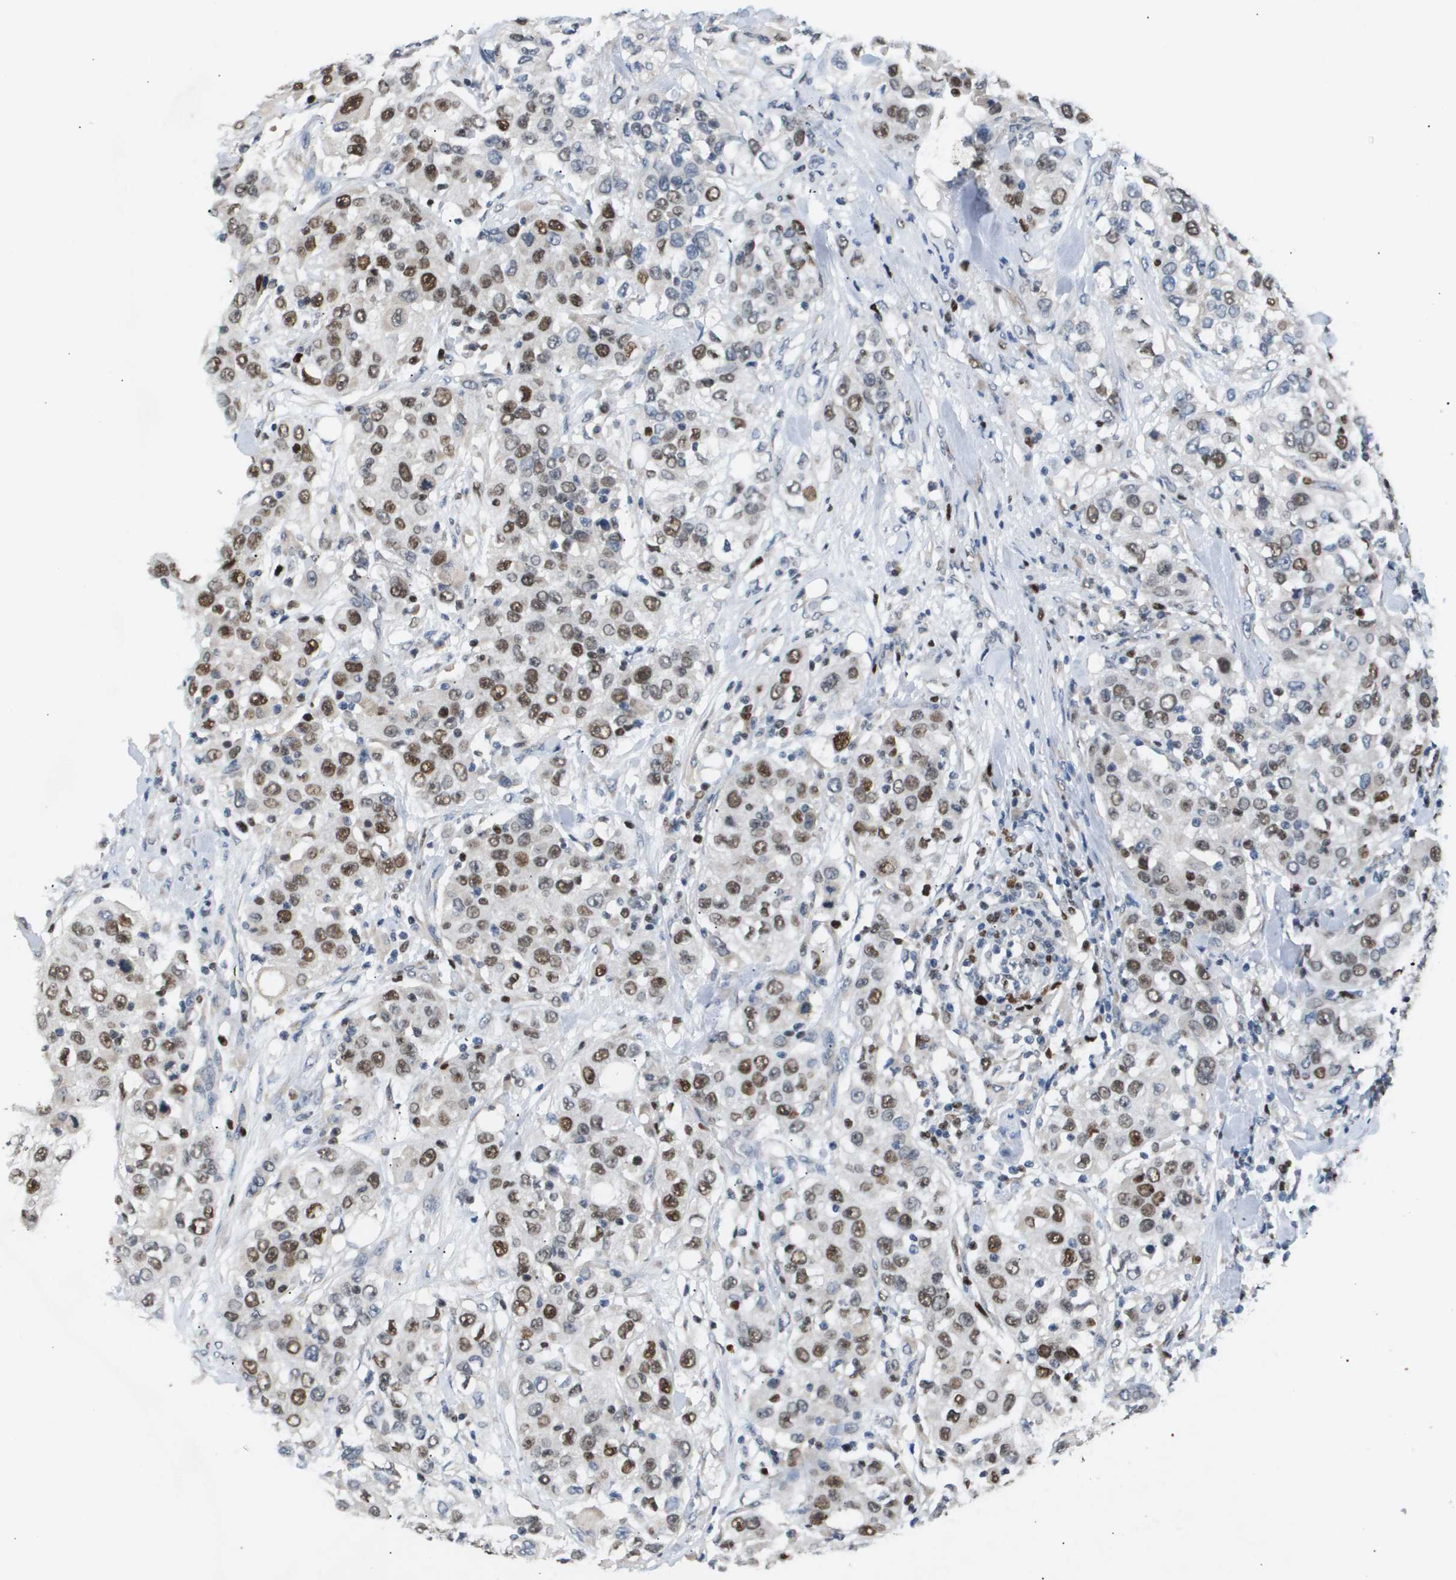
{"staining": {"intensity": "moderate", "quantity": ">75%", "location": "nuclear"}, "tissue": "urothelial cancer", "cell_type": "Tumor cells", "image_type": "cancer", "snomed": [{"axis": "morphology", "description": "Urothelial carcinoma, High grade"}, {"axis": "topography", "description": "Urinary bladder"}], "caption": "IHC of urothelial carcinoma (high-grade) demonstrates medium levels of moderate nuclear positivity in approximately >75% of tumor cells.", "gene": "ANAPC2", "patient": {"sex": "female", "age": 80}}